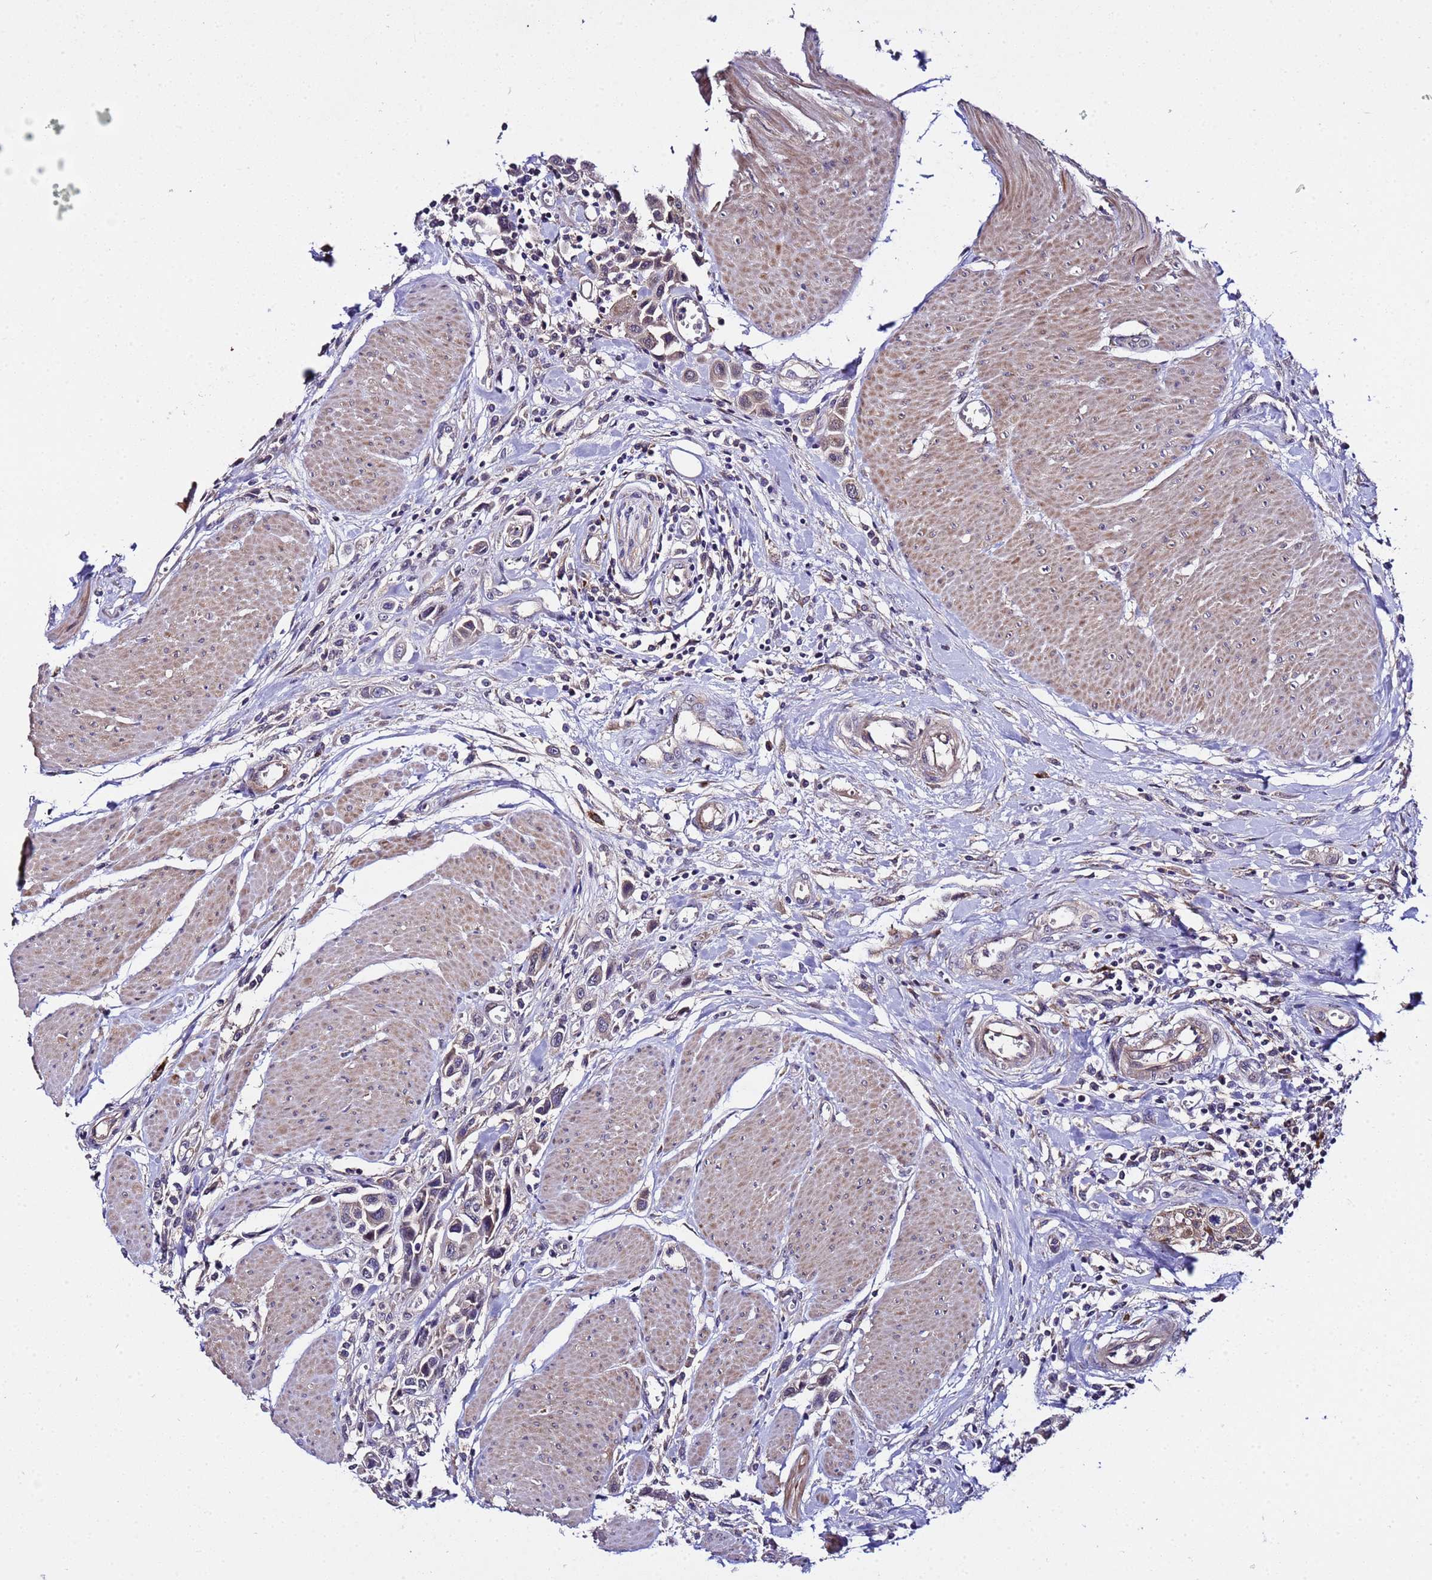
{"staining": {"intensity": "weak", "quantity": "25%-75%", "location": "cytoplasmic/membranous"}, "tissue": "urothelial cancer", "cell_type": "Tumor cells", "image_type": "cancer", "snomed": [{"axis": "morphology", "description": "Urothelial carcinoma, High grade"}, {"axis": "topography", "description": "Urinary bladder"}], "caption": "An IHC image of tumor tissue is shown. Protein staining in brown shows weak cytoplasmic/membranous positivity in urothelial cancer within tumor cells.", "gene": "PLXDC2", "patient": {"sex": "male", "age": 50}}